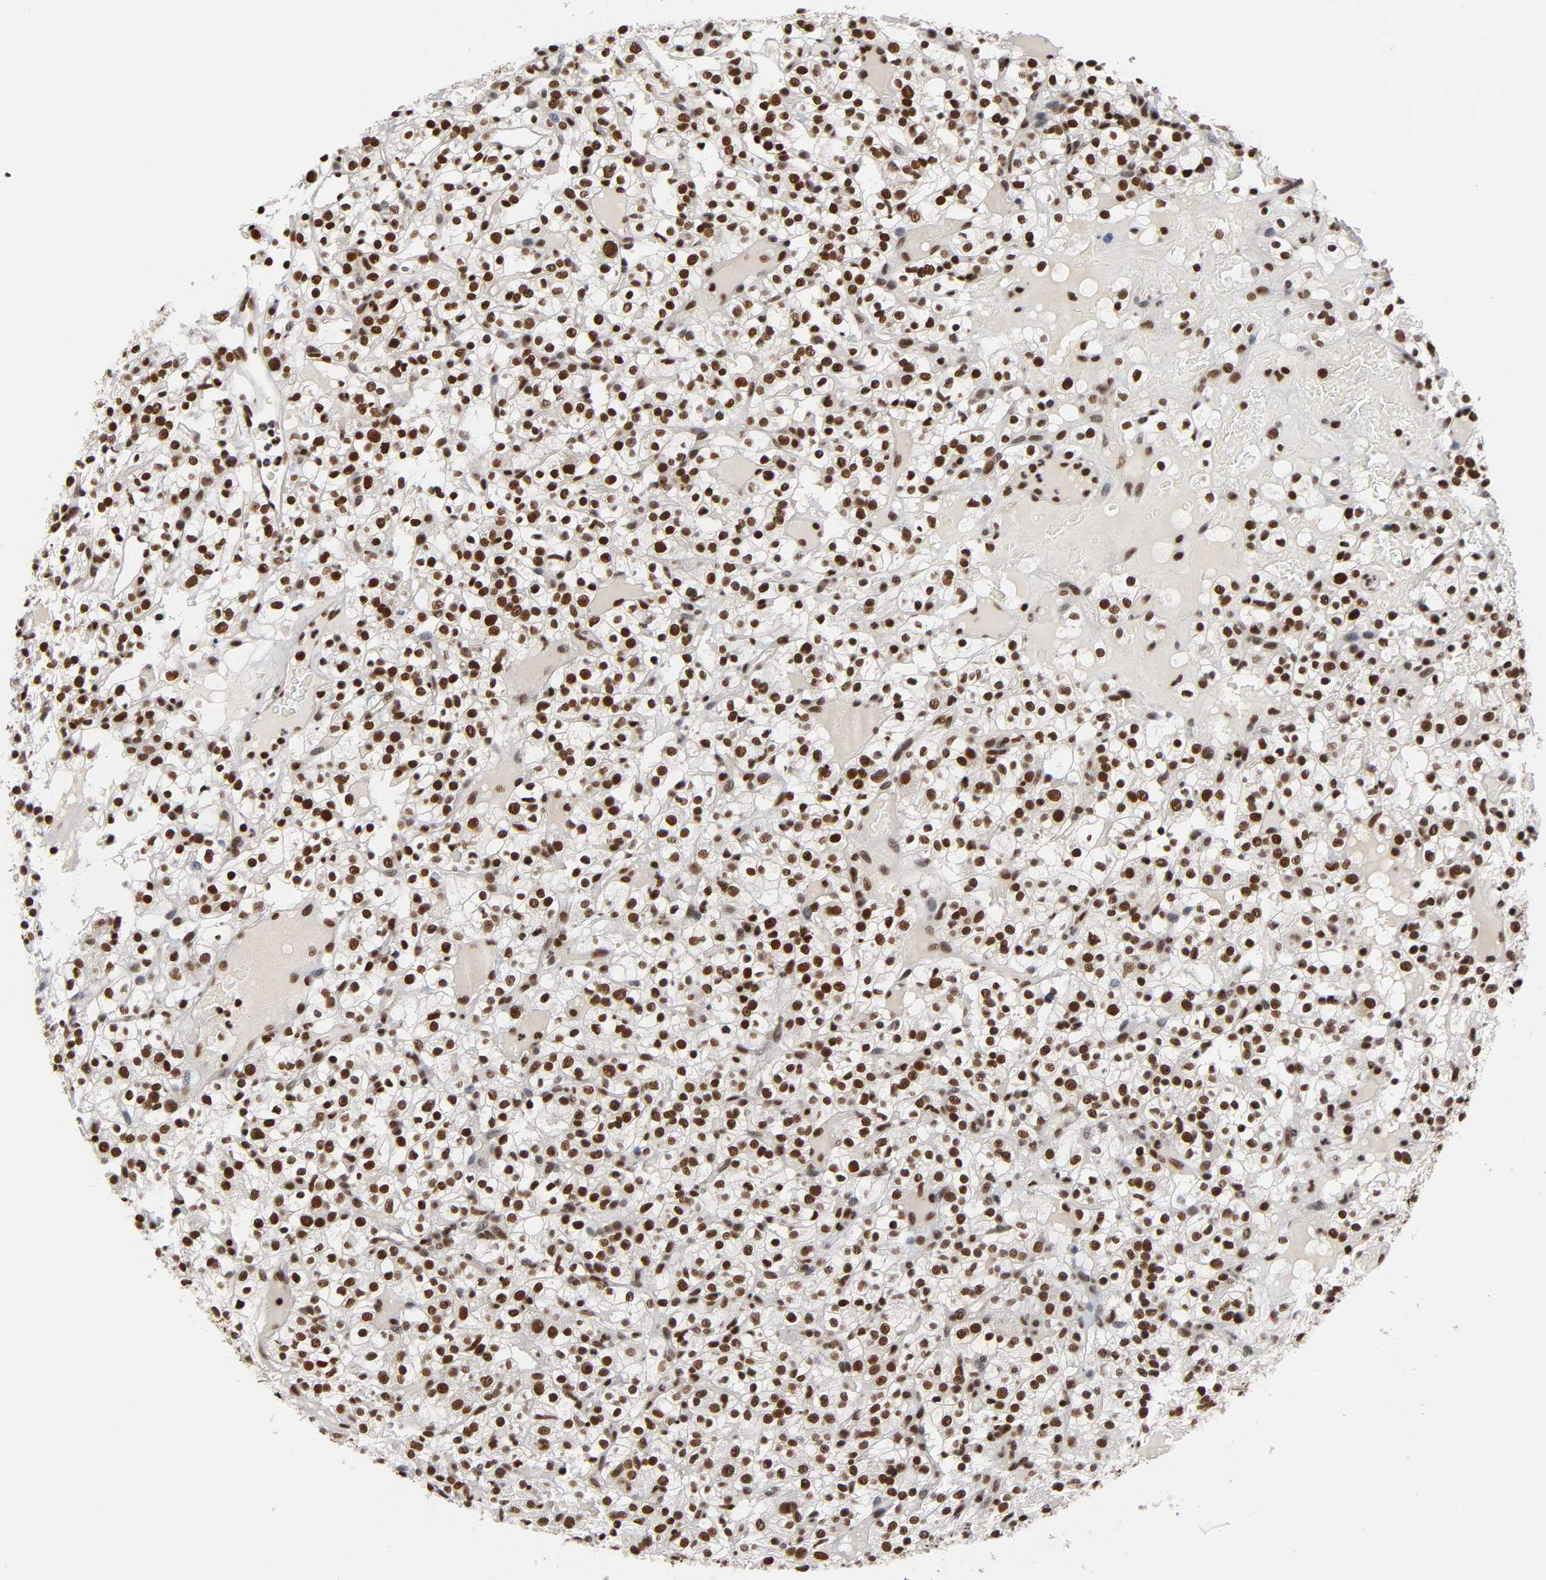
{"staining": {"intensity": "strong", "quantity": ">75%", "location": "nuclear"}, "tissue": "renal cancer", "cell_type": "Tumor cells", "image_type": "cancer", "snomed": [{"axis": "morphology", "description": "Normal tissue, NOS"}, {"axis": "morphology", "description": "Adenocarcinoma, NOS"}, {"axis": "topography", "description": "Kidney"}], "caption": "An immunohistochemistry (IHC) image of tumor tissue is shown. Protein staining in brown labels strong nuclear positivity in renal cancer within tumor cells.", "gene": "ILKAP", "patient": {"sex": "female", "age": 72}}